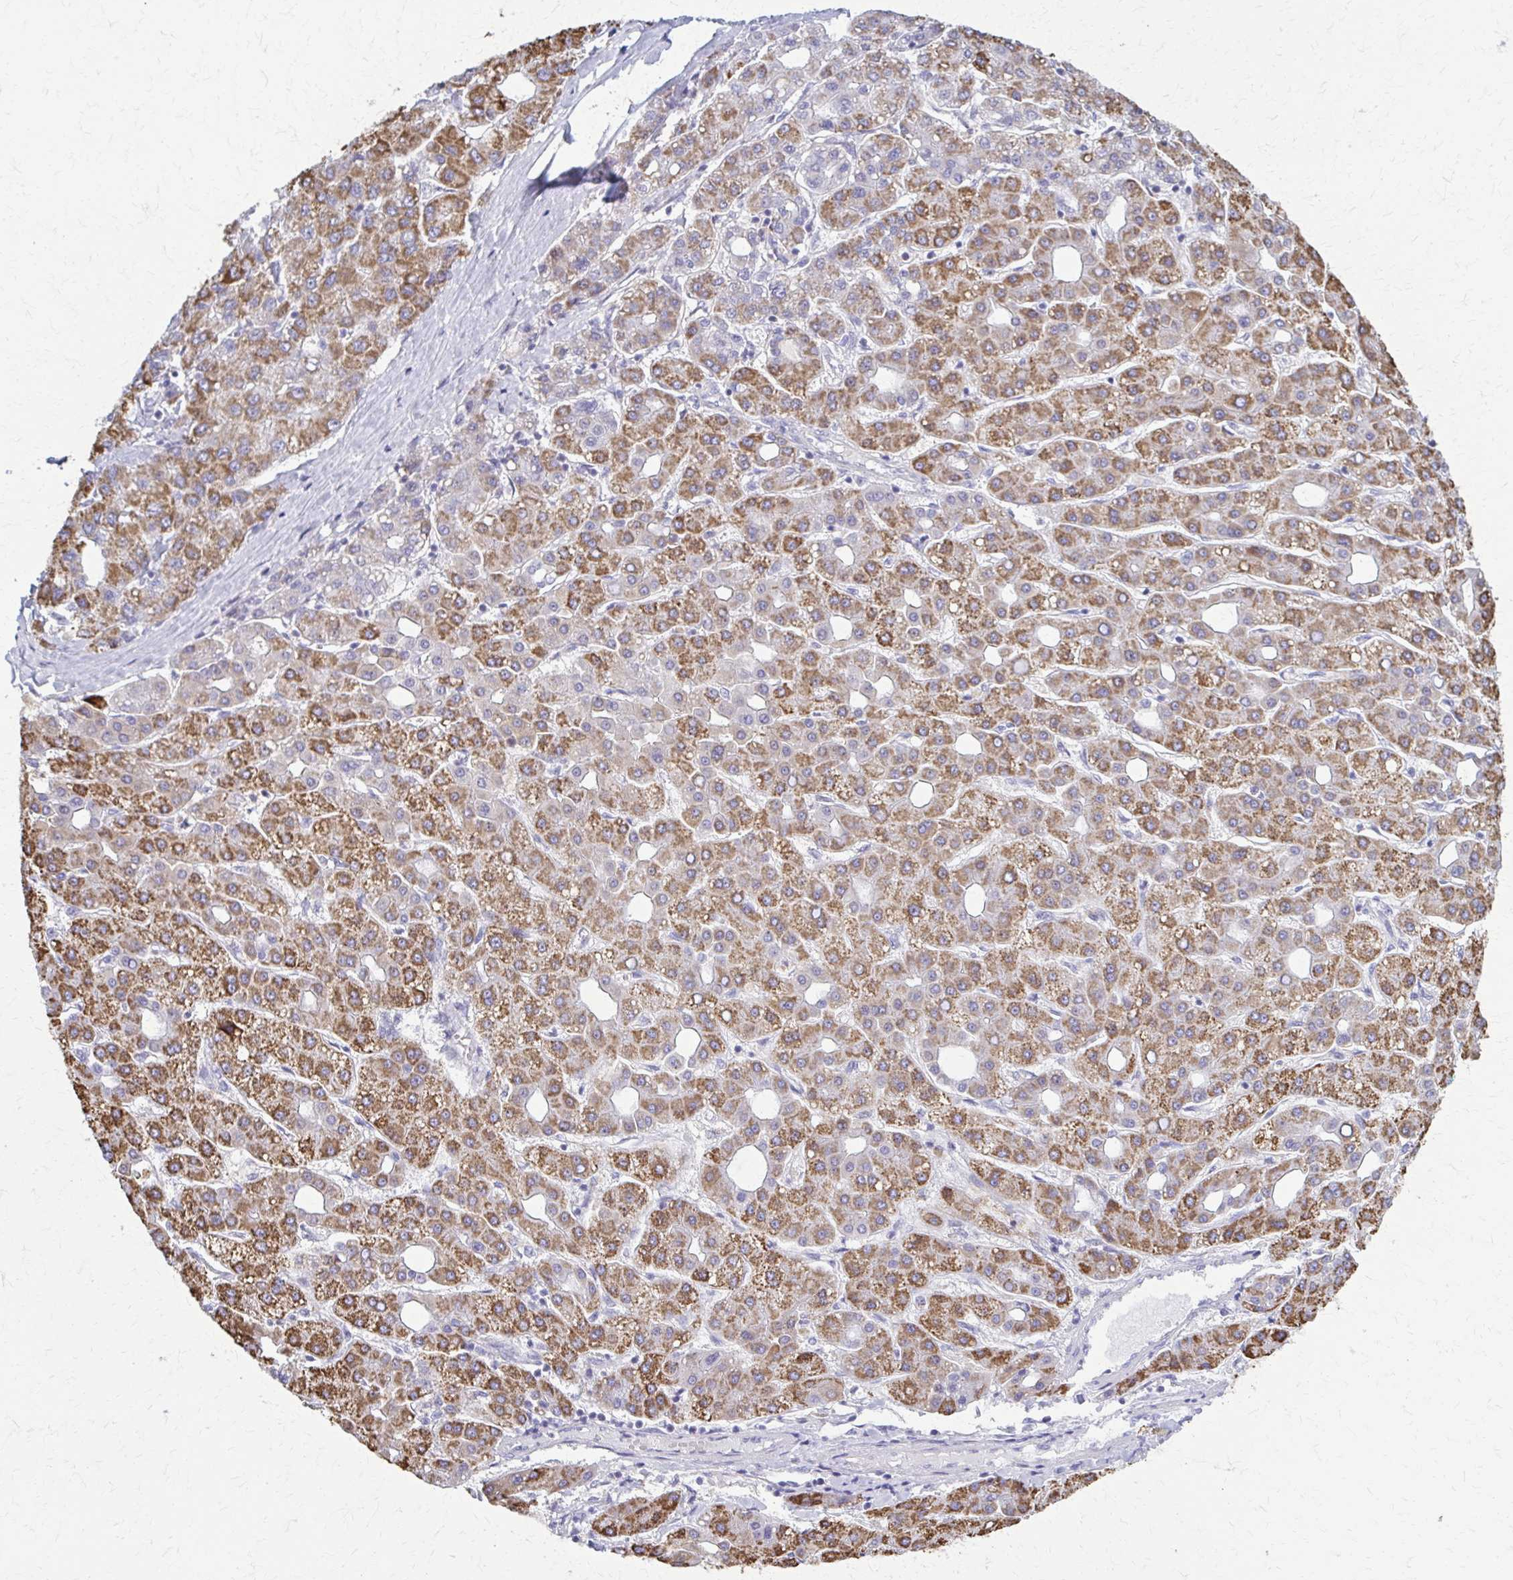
{"staining": {"intensity": "moderate", "quantity": "25%-75%", "location": "cytoplasmic/membranous"}, "tissue": "liver cancer", "cell_type": "Tumor cells", "image_type": "cancer", "snomed": [{"axis": "morphology", "description": "Carcinoma, Hepatocellular, NOS"}, {"axis": "topography", "description": "Liver"}], "caption": "Moderate cytoplasmic/membranous protein expression is present in about 25%-75% of tumor cells in liver cancer (hepatocellular carcinoma). Nuclei are stained in blue.", "gene": "RHOBTB2", "patient": {"sex": "male", "age": 65}}